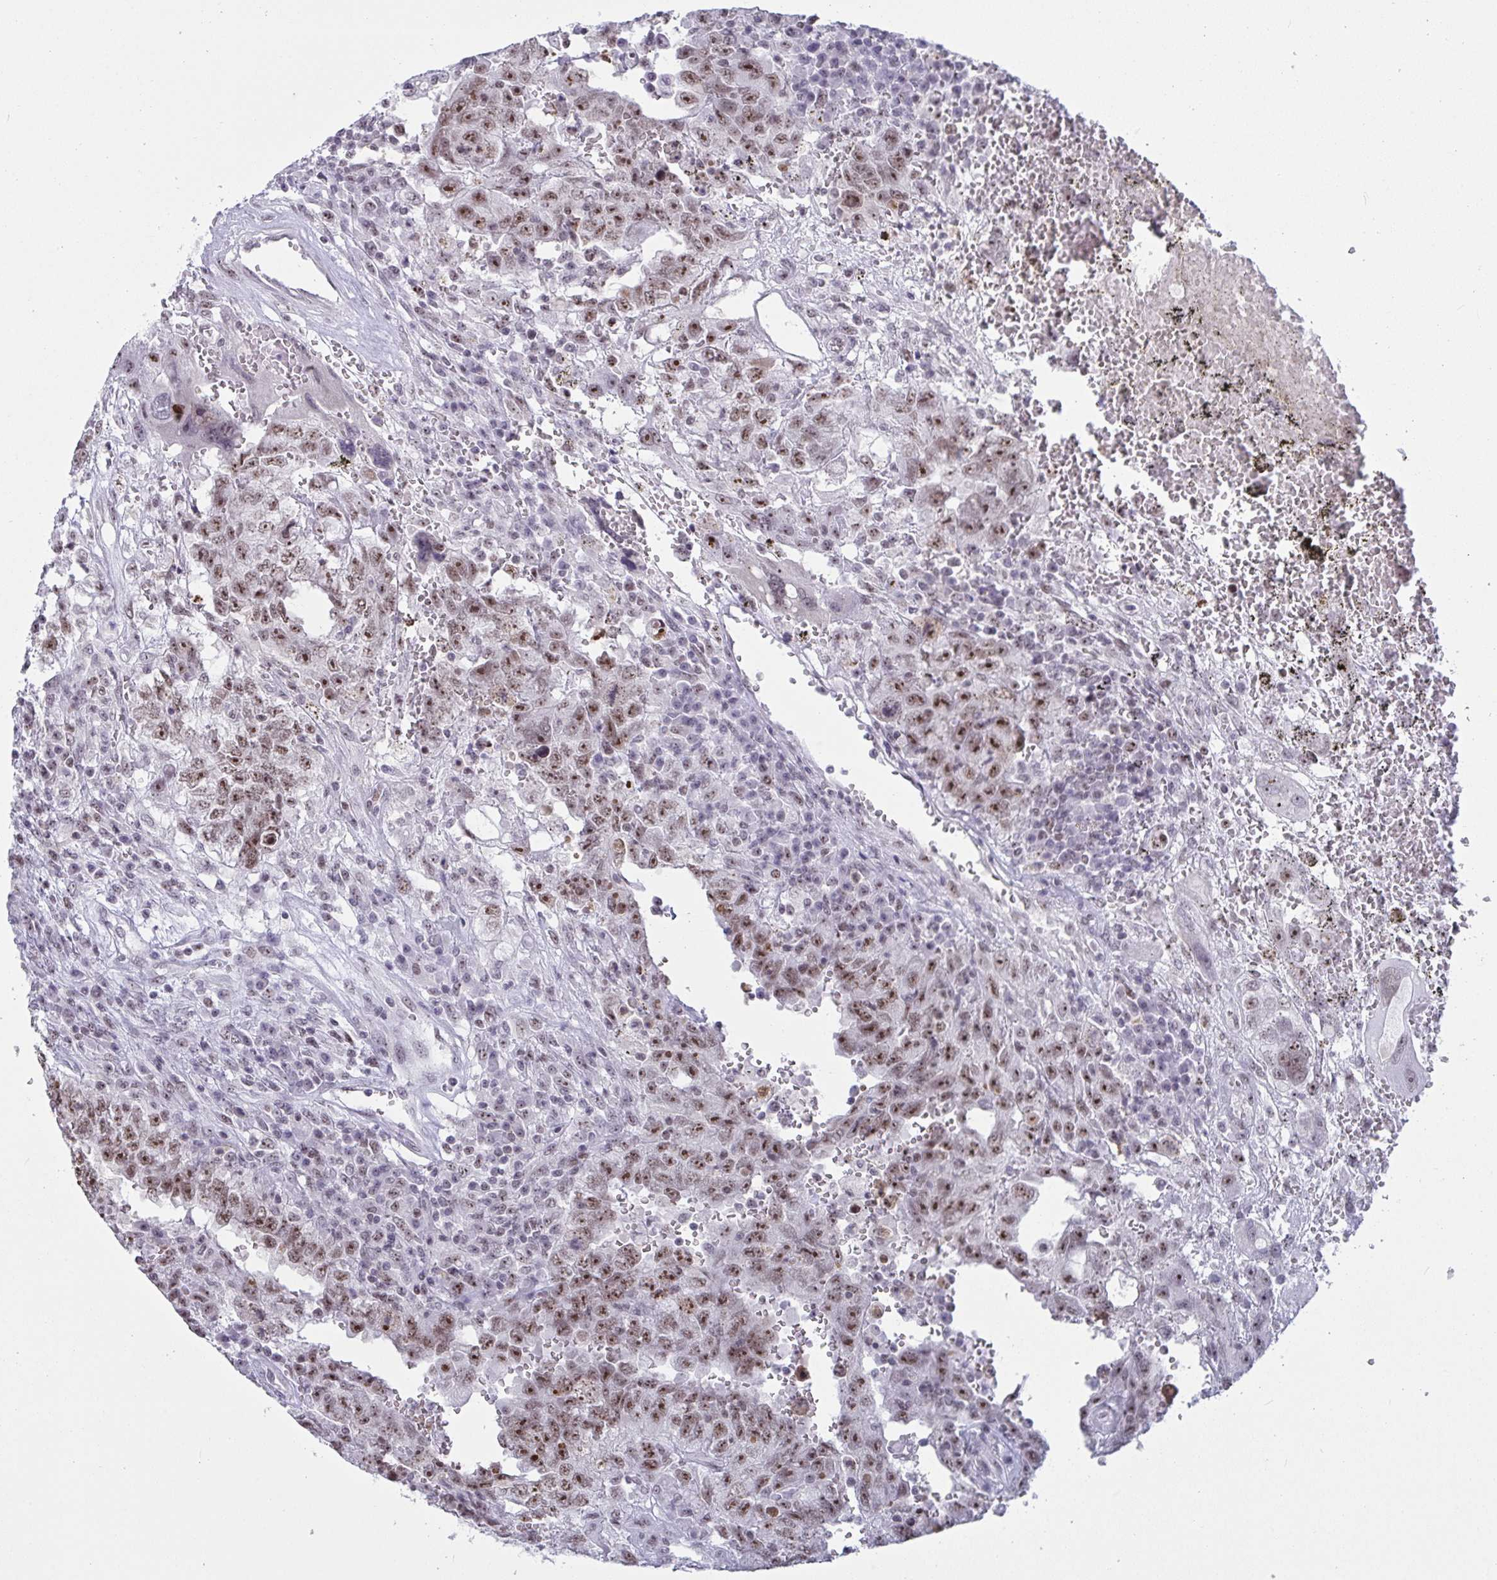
{"staining": {"intensity": "moderate", "quantity": ">75%", "location": "nuclear"}, "tissue": "testis cancer", "cell_type": "Tumor cells", "image_type": "cancer", "snomed": [{"axis": "morphology", "description": "Carcinoma, Embryonal, NOS"}, {"axis": "topography", "description": "Testis"}], "caption": "This is a photomicrograph of immunohistochemistry staining of embryonal carcinoma (testis), which shows moderate positivity in the nuclear of tumor cells.", "gene": "SUPT16H", "patient": {"sex": "male", "age": 26}}